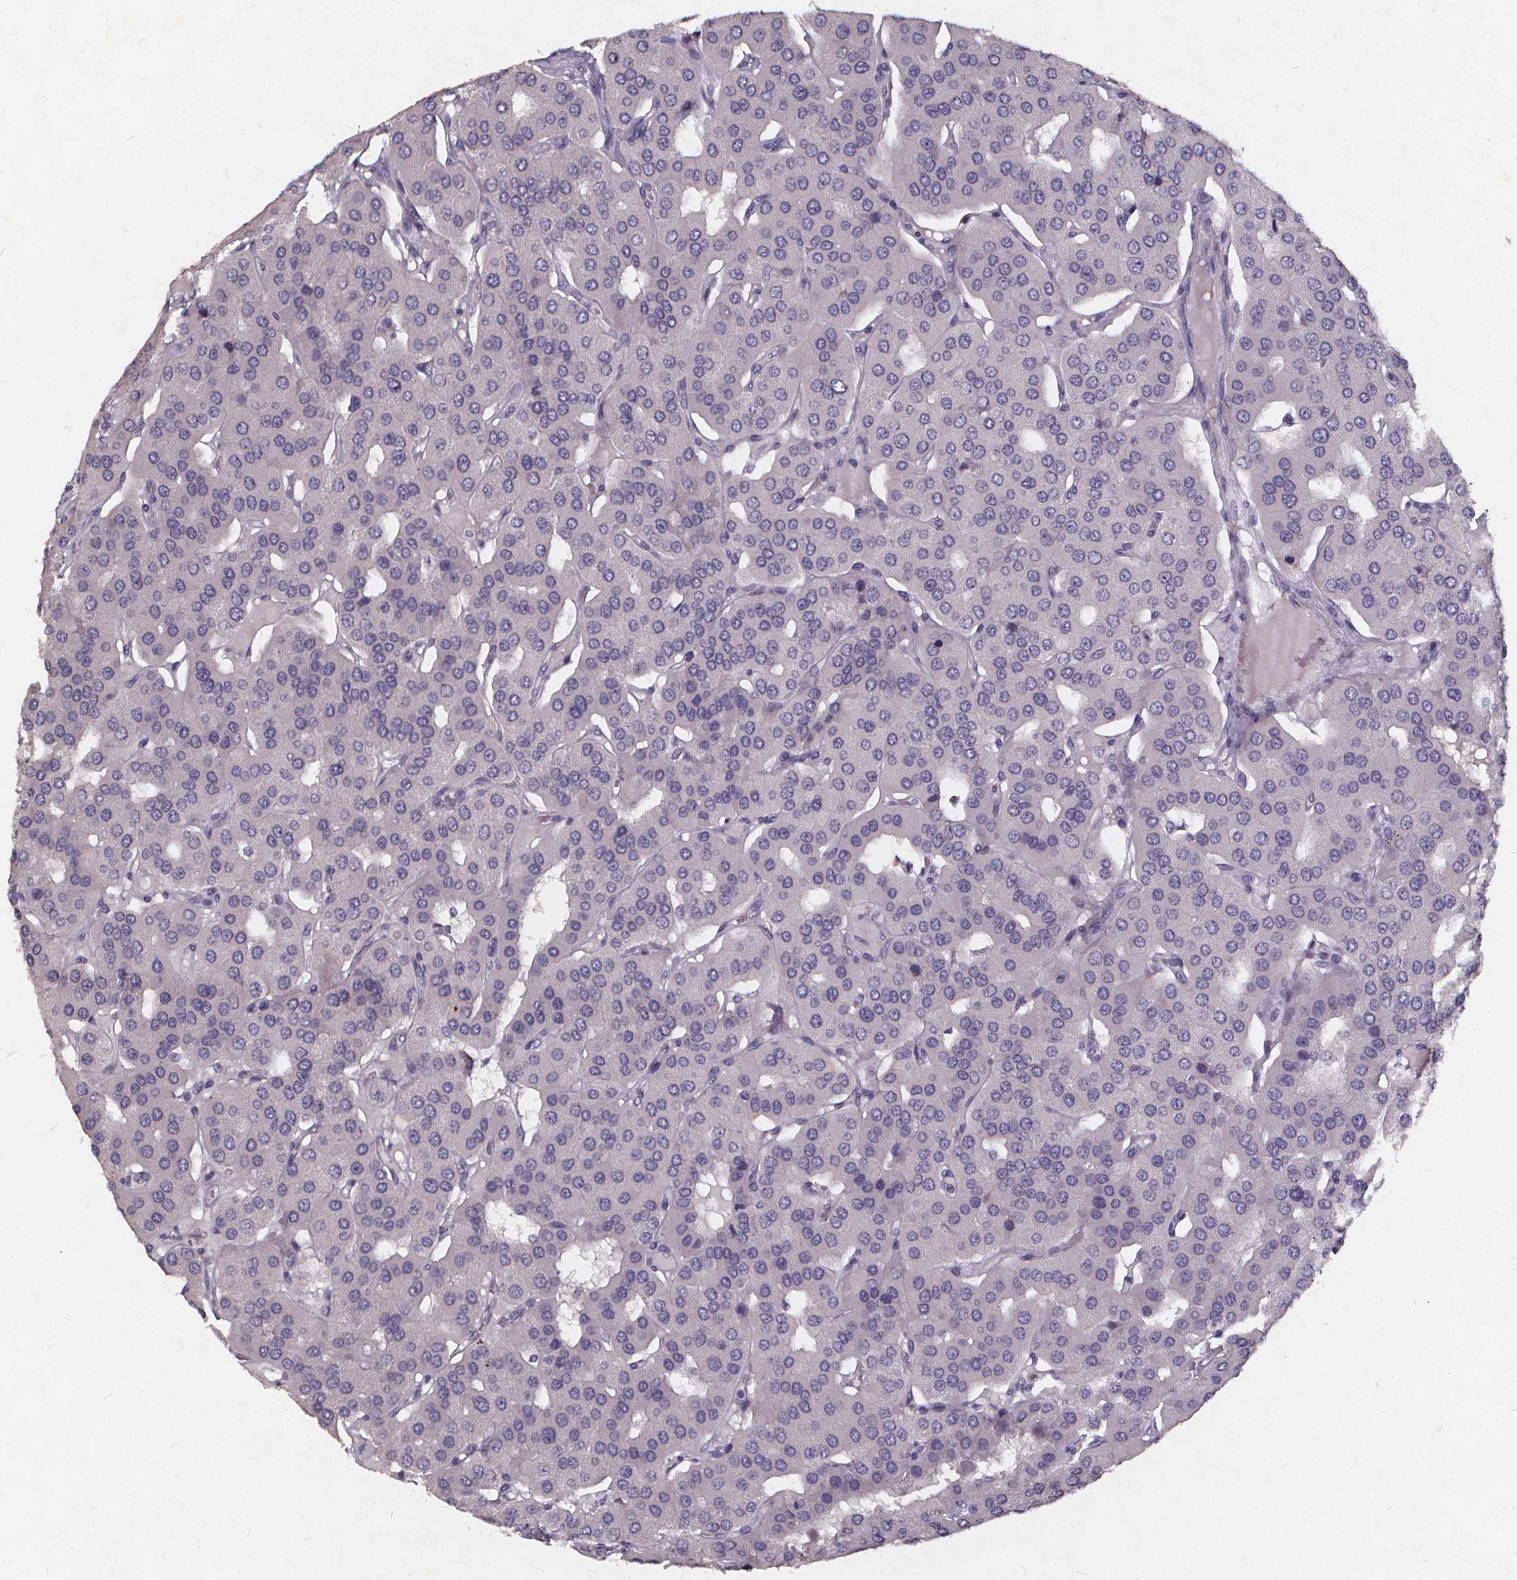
{"staining": {"intensity": "negative", "quantity": "none", "location": "none"}, "tissue": "parathyroid gland", "cell_type": "Glandular cells", "image_type": "normal", "snomed": [{"axis": "morphology", "description": "Normal tissue, NOS"}, {"axis": "morphology", "description": "Adenoma, NOS"}, {"axis": "topography", "description": "Parathyroid gland"}], "caption": "This is an IHC photomicrograph of unremarkable parathyroid gland. There is no expression in glandular cells.", "gene": "TSPAN14", "patient": {"sex": "female", "age": 86}}